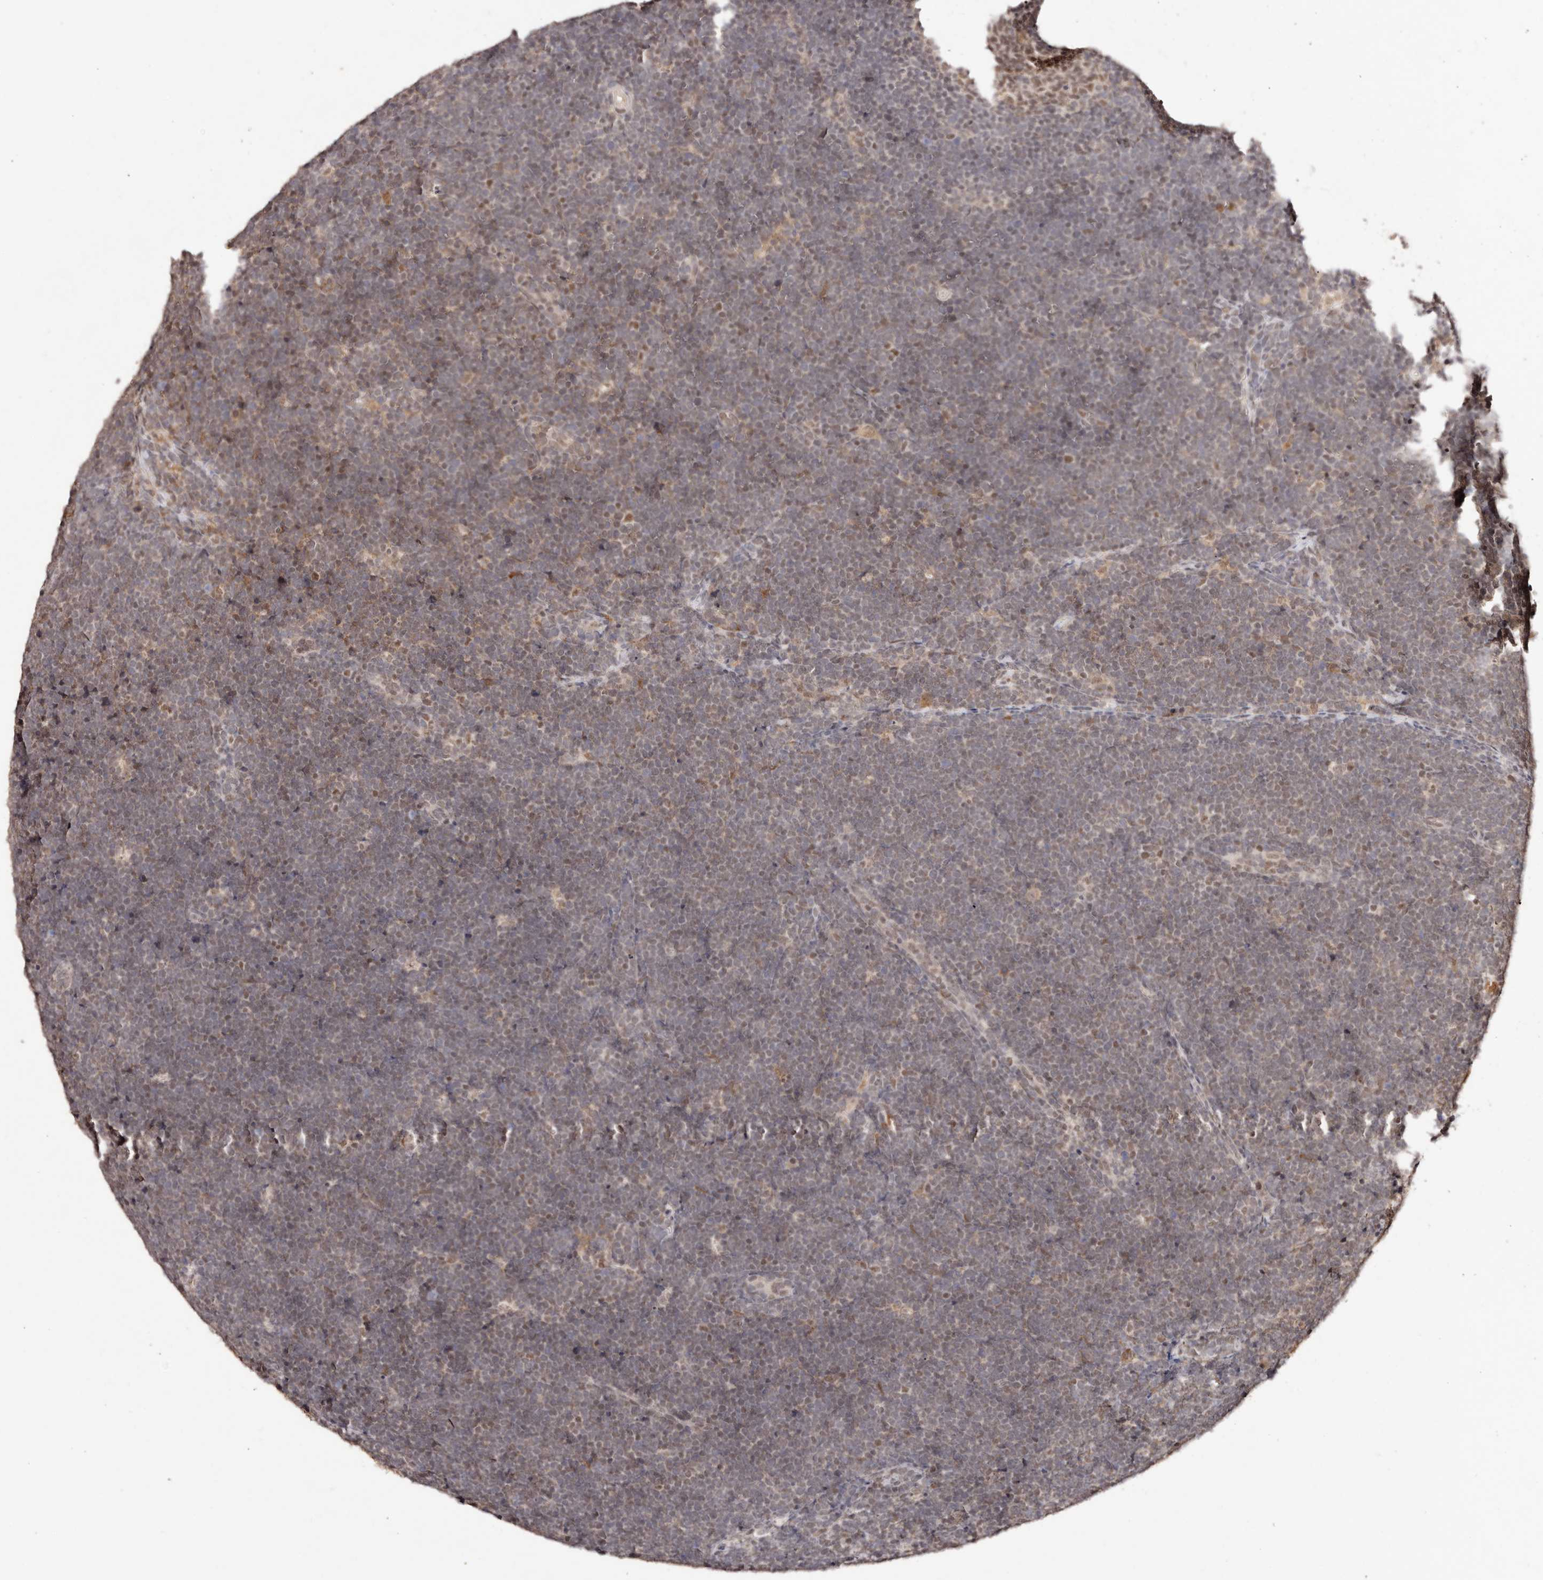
{"staining": {"intensity": "moderate", "quantity": "<25%", "location": "nuclear"}, "tissue": "lymphoma", "cell_type": "Tumor cells", "image_type": "cancer", "snomed": [{"axis": "morphology", "description": "Malignant lymphoma, non-Hodgkin's type, High grade"}, {"axis": "topography", "description": "Lymph node"}], "caption": "High-grade malignant lymphoma, non-Hodgkin's type stained with a protein marker exhibits moderate staining in tumor cells.", "gene": "BICRAL", "patient": {"sex": "male", "age": 13}}